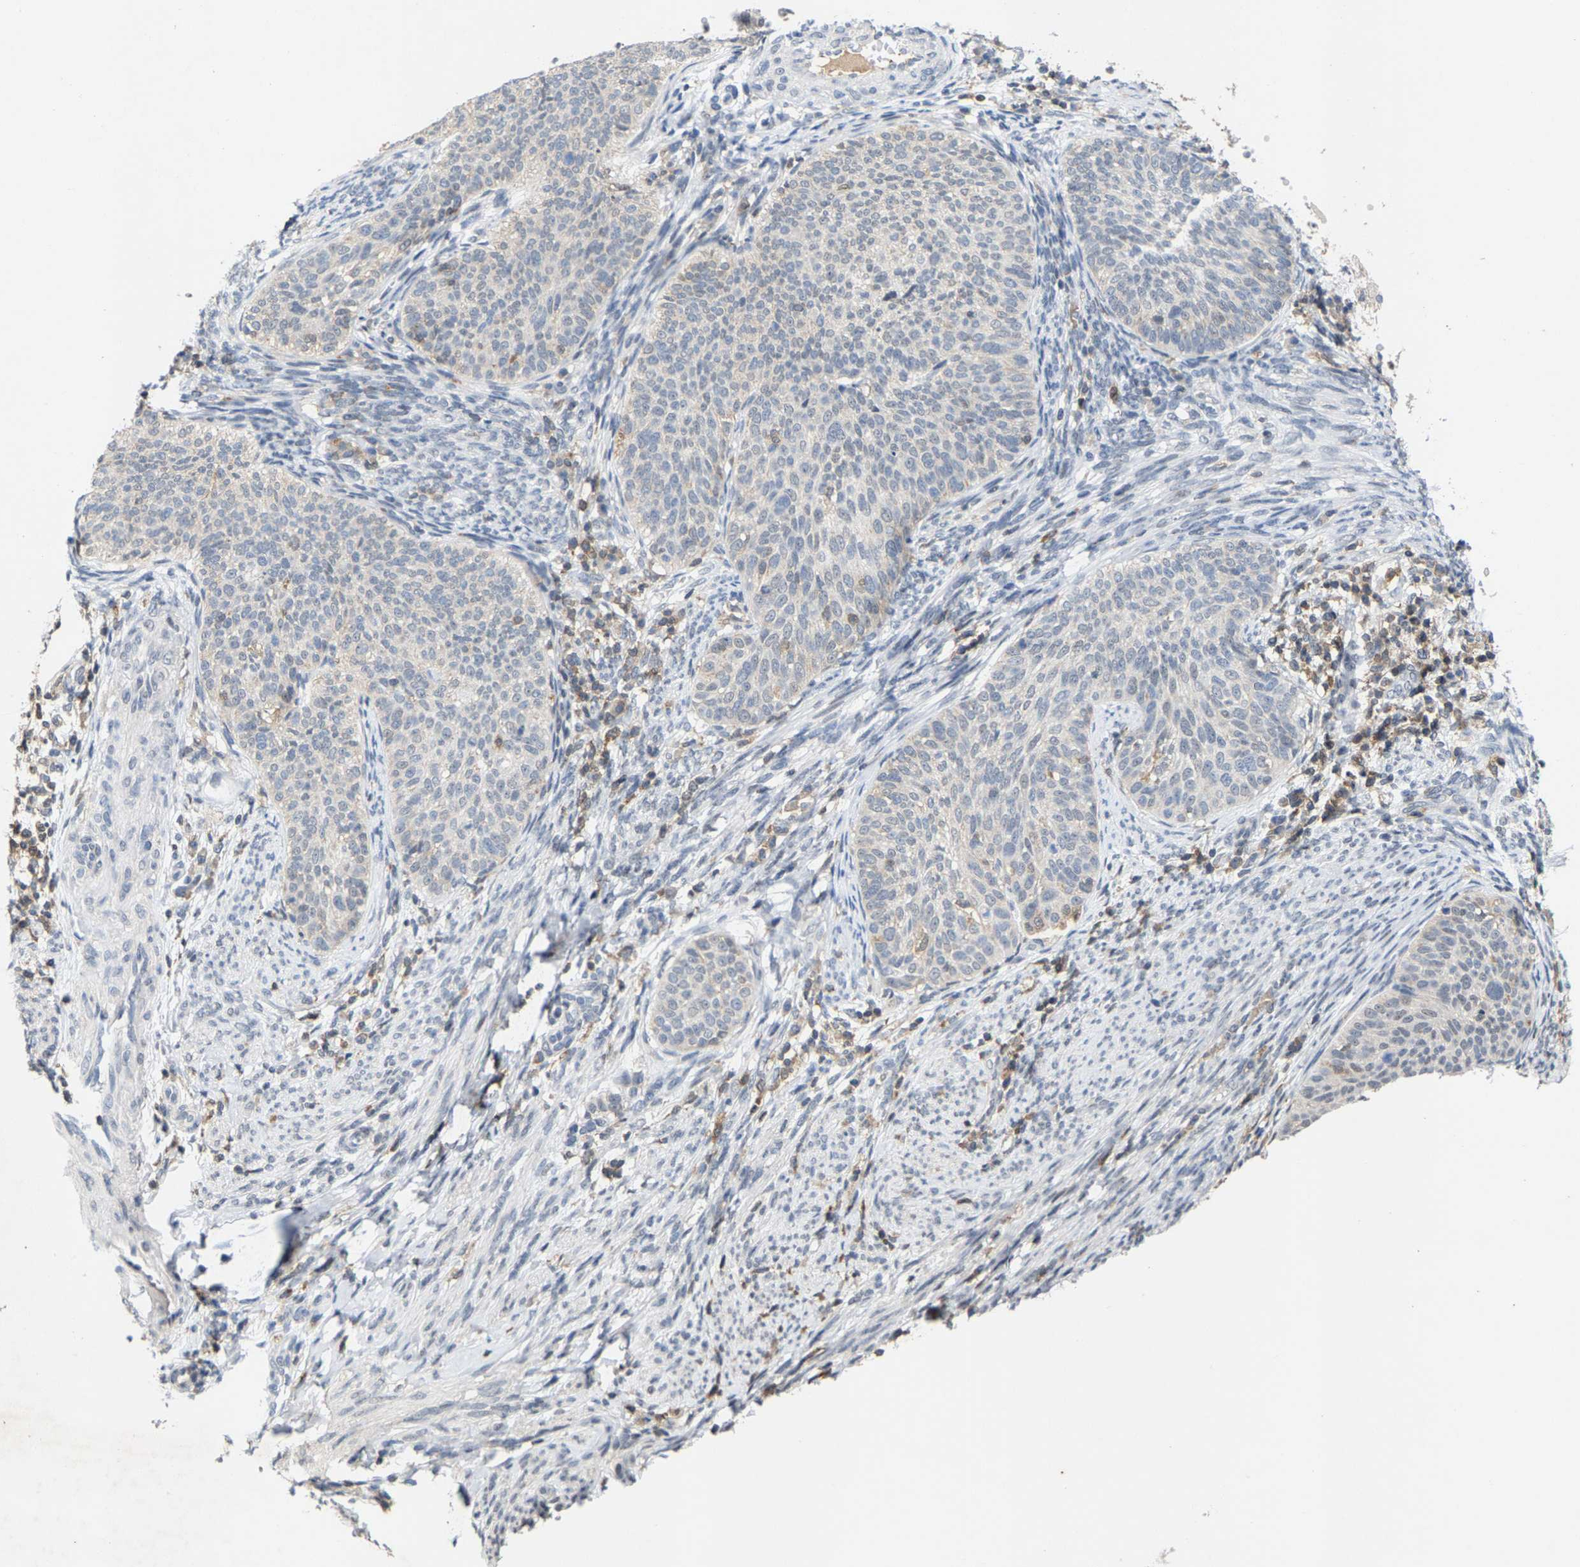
{"staining": {"intensity": "negative", "quantity": "none", "location": "none"}, "tissue": "cervical cancer", "cell_type": "Tumor cells", "image_type": "cancer", "snomed": [{"axis": "morphology", "description": "Squamous cell carcinoma, NOS"}, {"axis": "topography", "description": "Cervix"}], "caption": "Cervical cancer stained for a protein using immunohistochemistry displays no expression tumor cells.", "gene": "FGD3", "patient": {"sex": "female", "age": 70}}